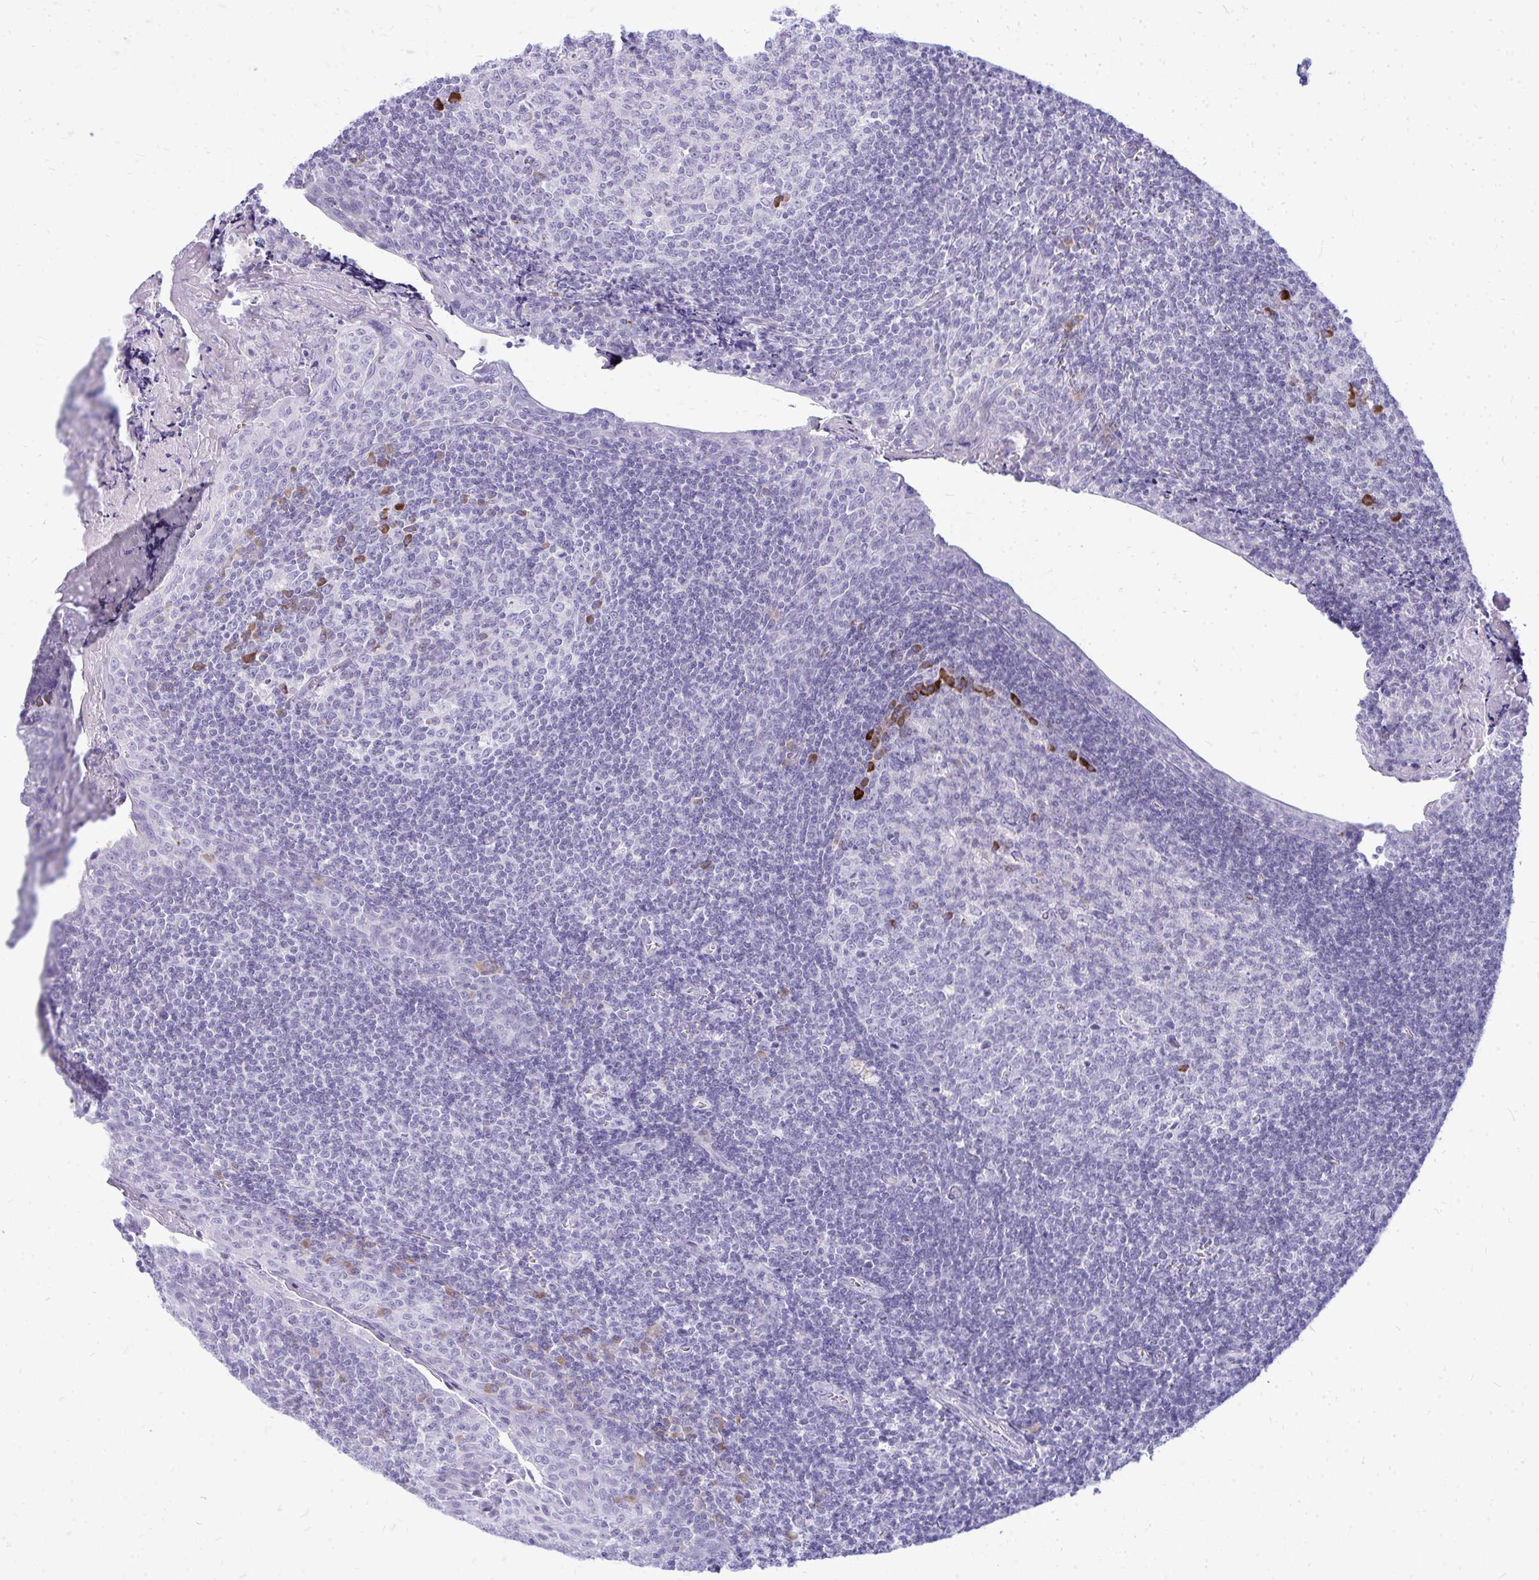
{"staining": {"intensity": "strong", "quantity": "<25%", "location": "cytoplasmic/membranous"}, "tissue": "tonsil", "cell_type": "Germinal center cells", "image_type": "normal", "snomed": [{"axis": "morphology", "description": "Normal tissue, NOS"}, {"axis": "morphology", "description": "Inflammation, NOS"}, {"axis": "topography", "description": "Tonsil"}], "caption": "Germinal center cells display medium levels of strong cytoplasmic/membranous expression in approximately <25% of cells in benign human tonsil.", "gene": "TSPEAR", "patient": {"sex": "female", "age": 31}}